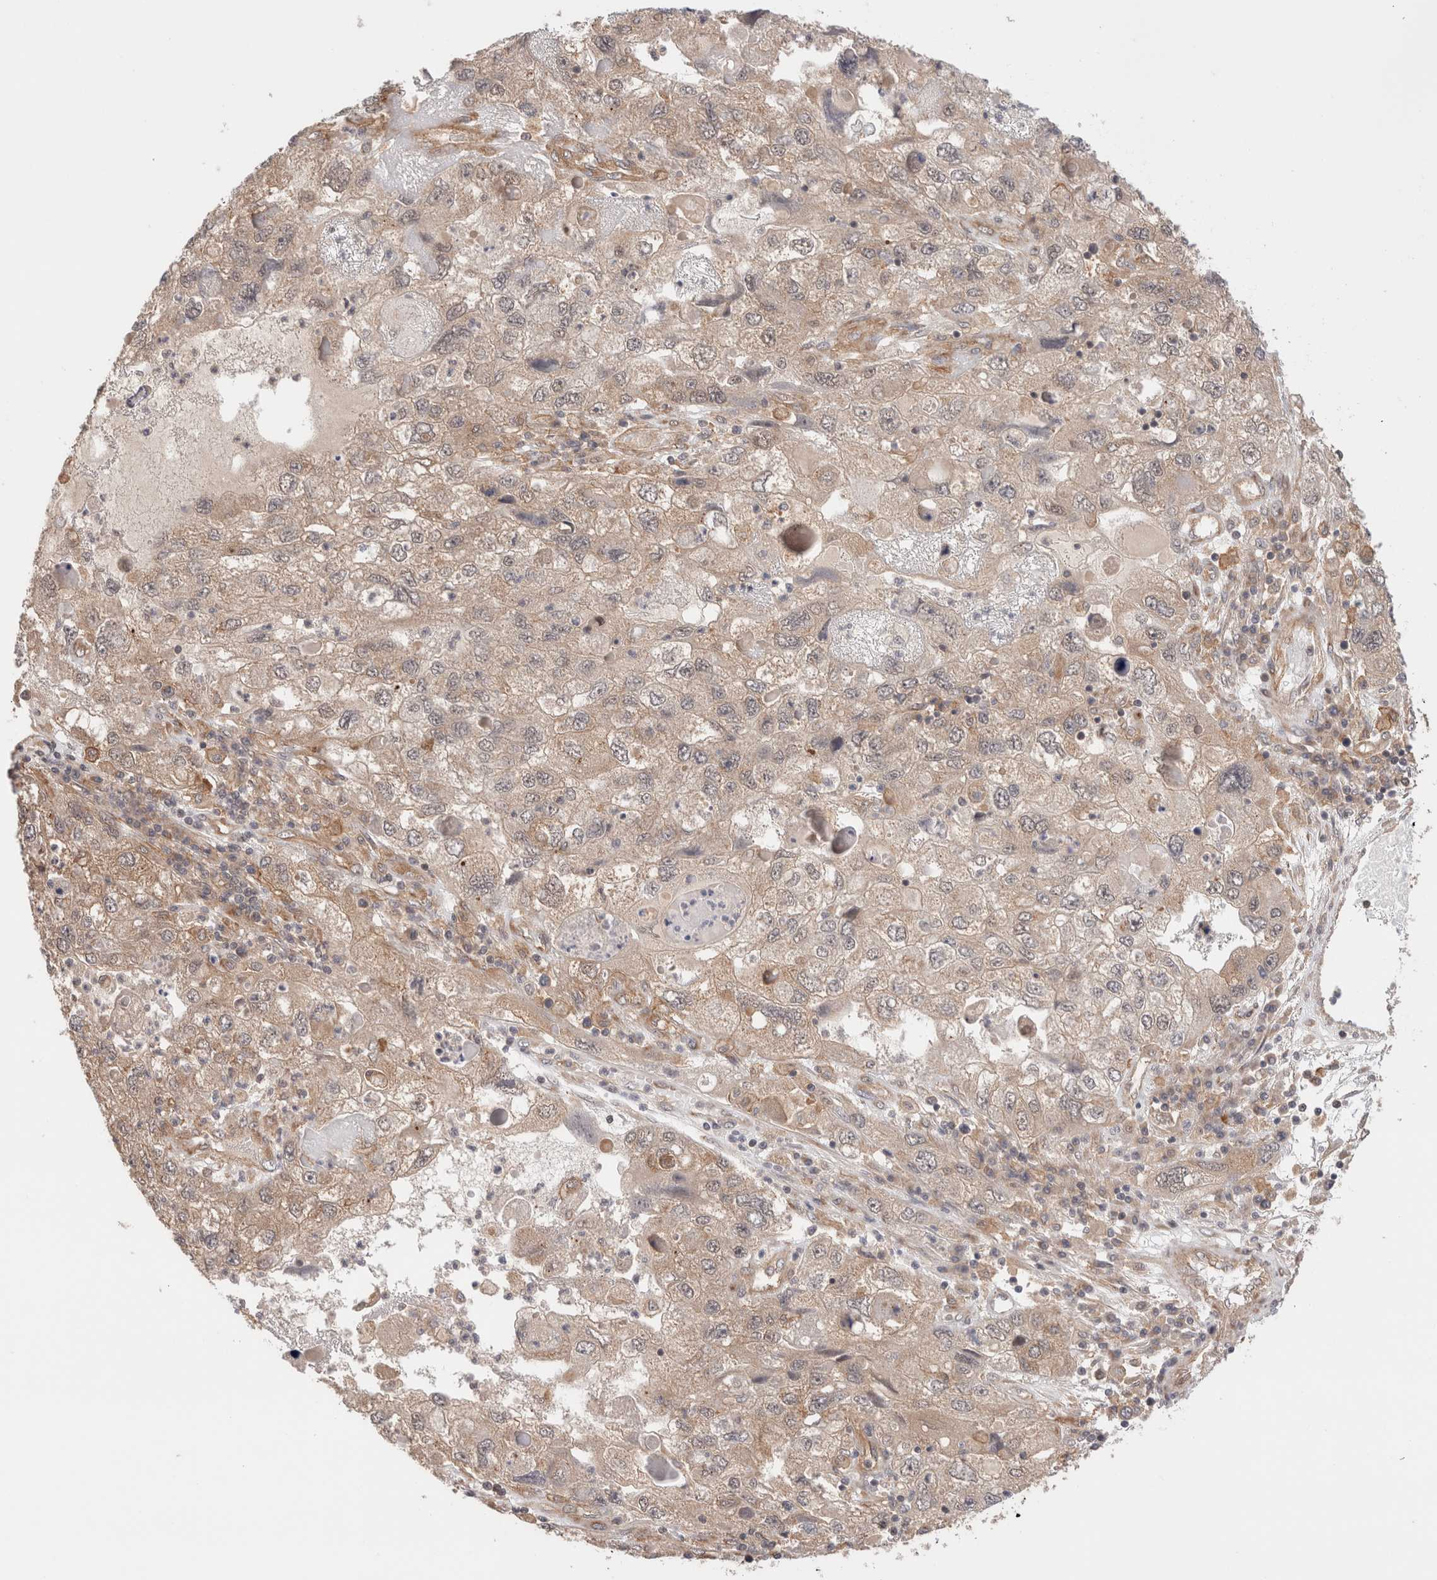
{"staining": {"intensity": "moderate", "quantity": "25%-75%", "location": "cytoplasmic/membranous"}, "tissue": "endometrial cancer", "cell_type": "Tumor cells", "image_type": "cancer", "snomed": [{"axis": "morphology", "description": "Adenocarcinoma, NOS"}, {"axis": "topography", "description": "Endometrium"}], "caption": "A histopathology image of human endometrial adenocarcinoma stained for a protein reveals moderate cytoplasmic/membranous brown staining in tumor cells.", "gene": "SIKE1", "patient": {"sex": "female", "age": 49}}